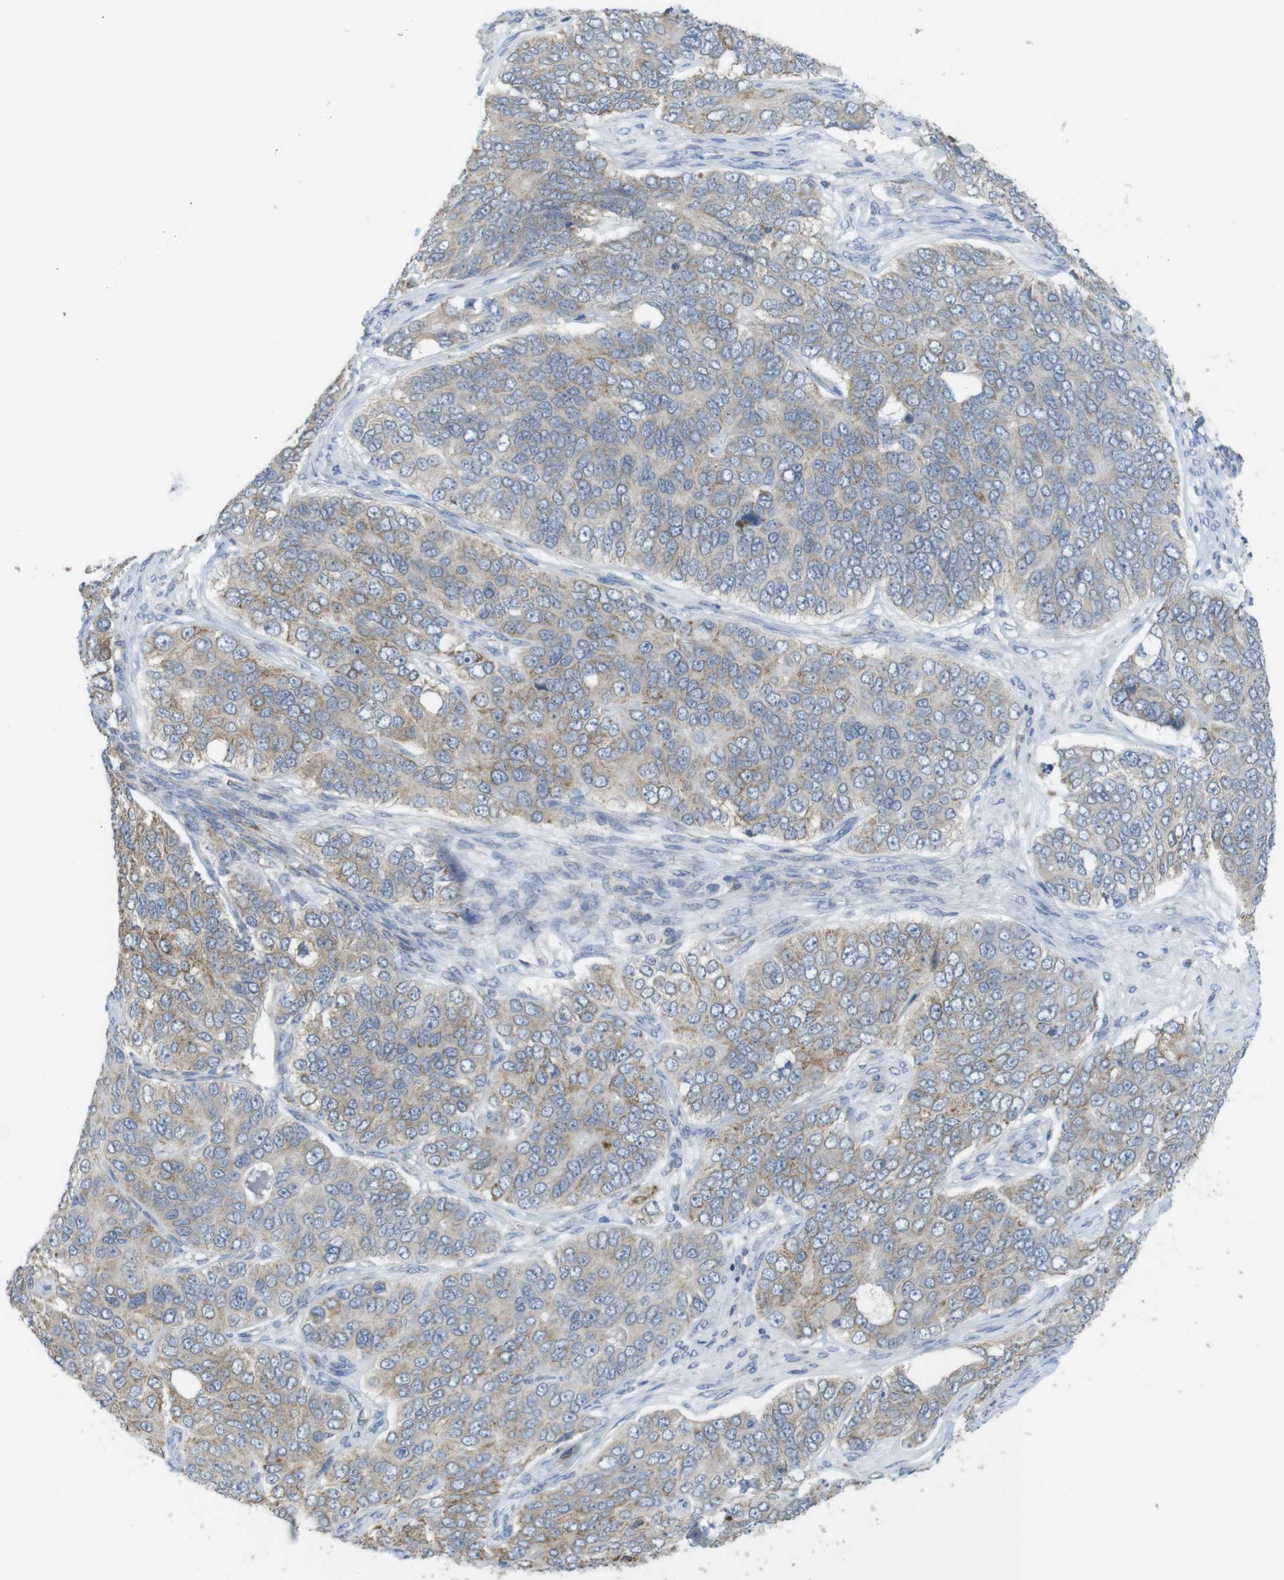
{"staining": {"intensity": "weak", "quantity": ">75%", "location": "cytoplasmic/membranous"}, "tissue": "ovarian cancer", "cell_type": "Tumor cells", "image_type": "cancer", "snomed": [{"axis": "morphology", "description": "Carcinoma, endometroid"}, {"axis": "topography", "description": "Ovary"}], "caption": "A low amount of weak cytoplasmic/membranous staining is seen in approximately >75% of tumor cells in ovarian cancer (endometroid carcinoma) tissue. (IHC, brightfield microscopy, high magnification).", "gene": "GRIK2", "patient": {"sex": "female", "age": 51}}